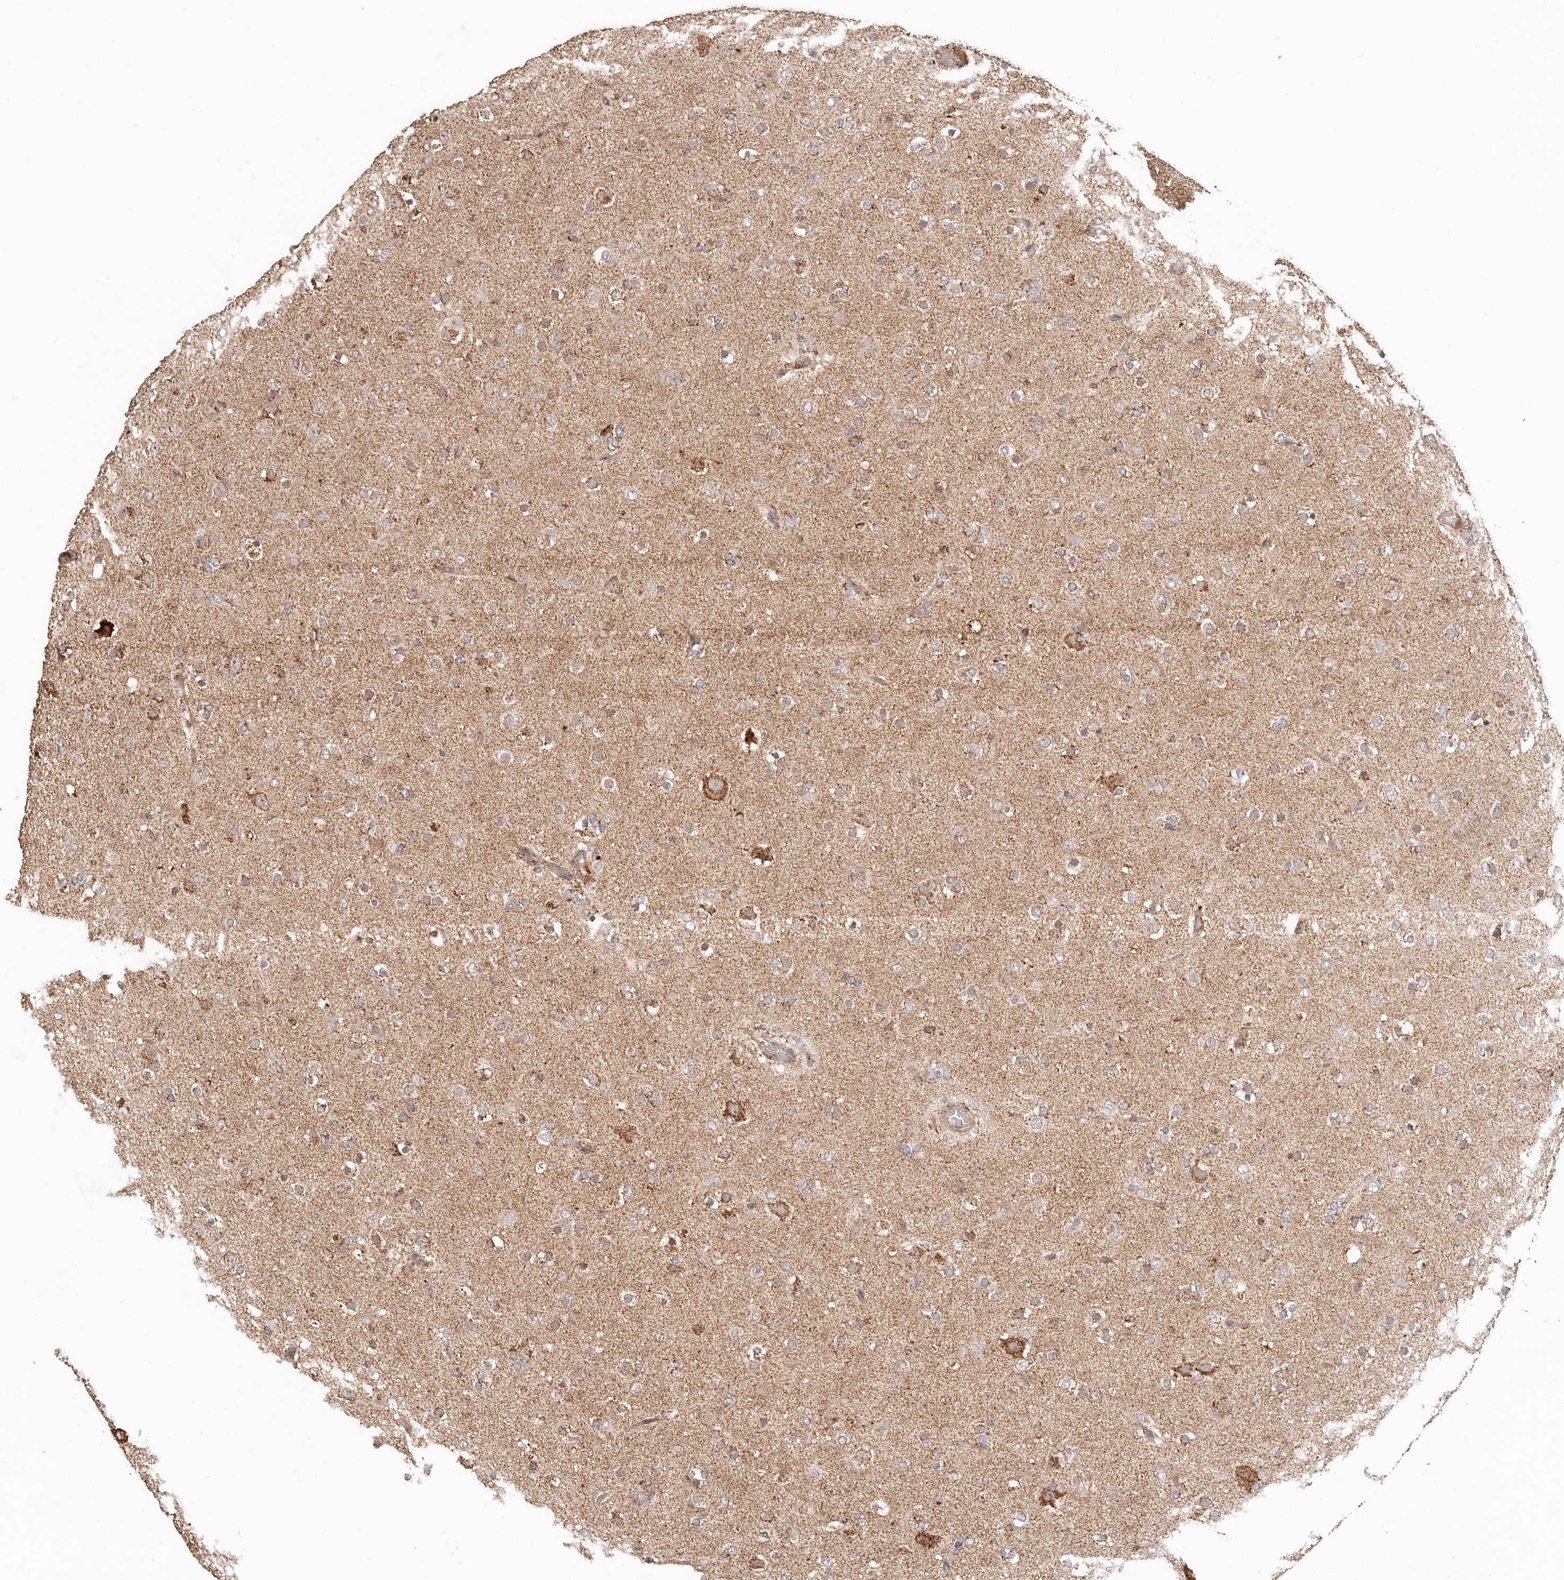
{"staining": {"intensity": "weak", "quantity": "25%-75%", "location": "cytoplasmic/membranous"}, "tissue": "glioma", "cell_type": "Tumor cells", "image_type": "cancer", "snomed": [{"axis": "morphology", "description": "Glioma, malignant, Low grade"}, {"axis": "topography", "description": "Brain"}], "caption": "Protein expression analysis of human glioma reveals weak cytoplasmic/membranous staining in approximately 25%-75% of tumor cells.", "gene": "NDUFB11", "patient": {"sex": "male", "age": 65}}